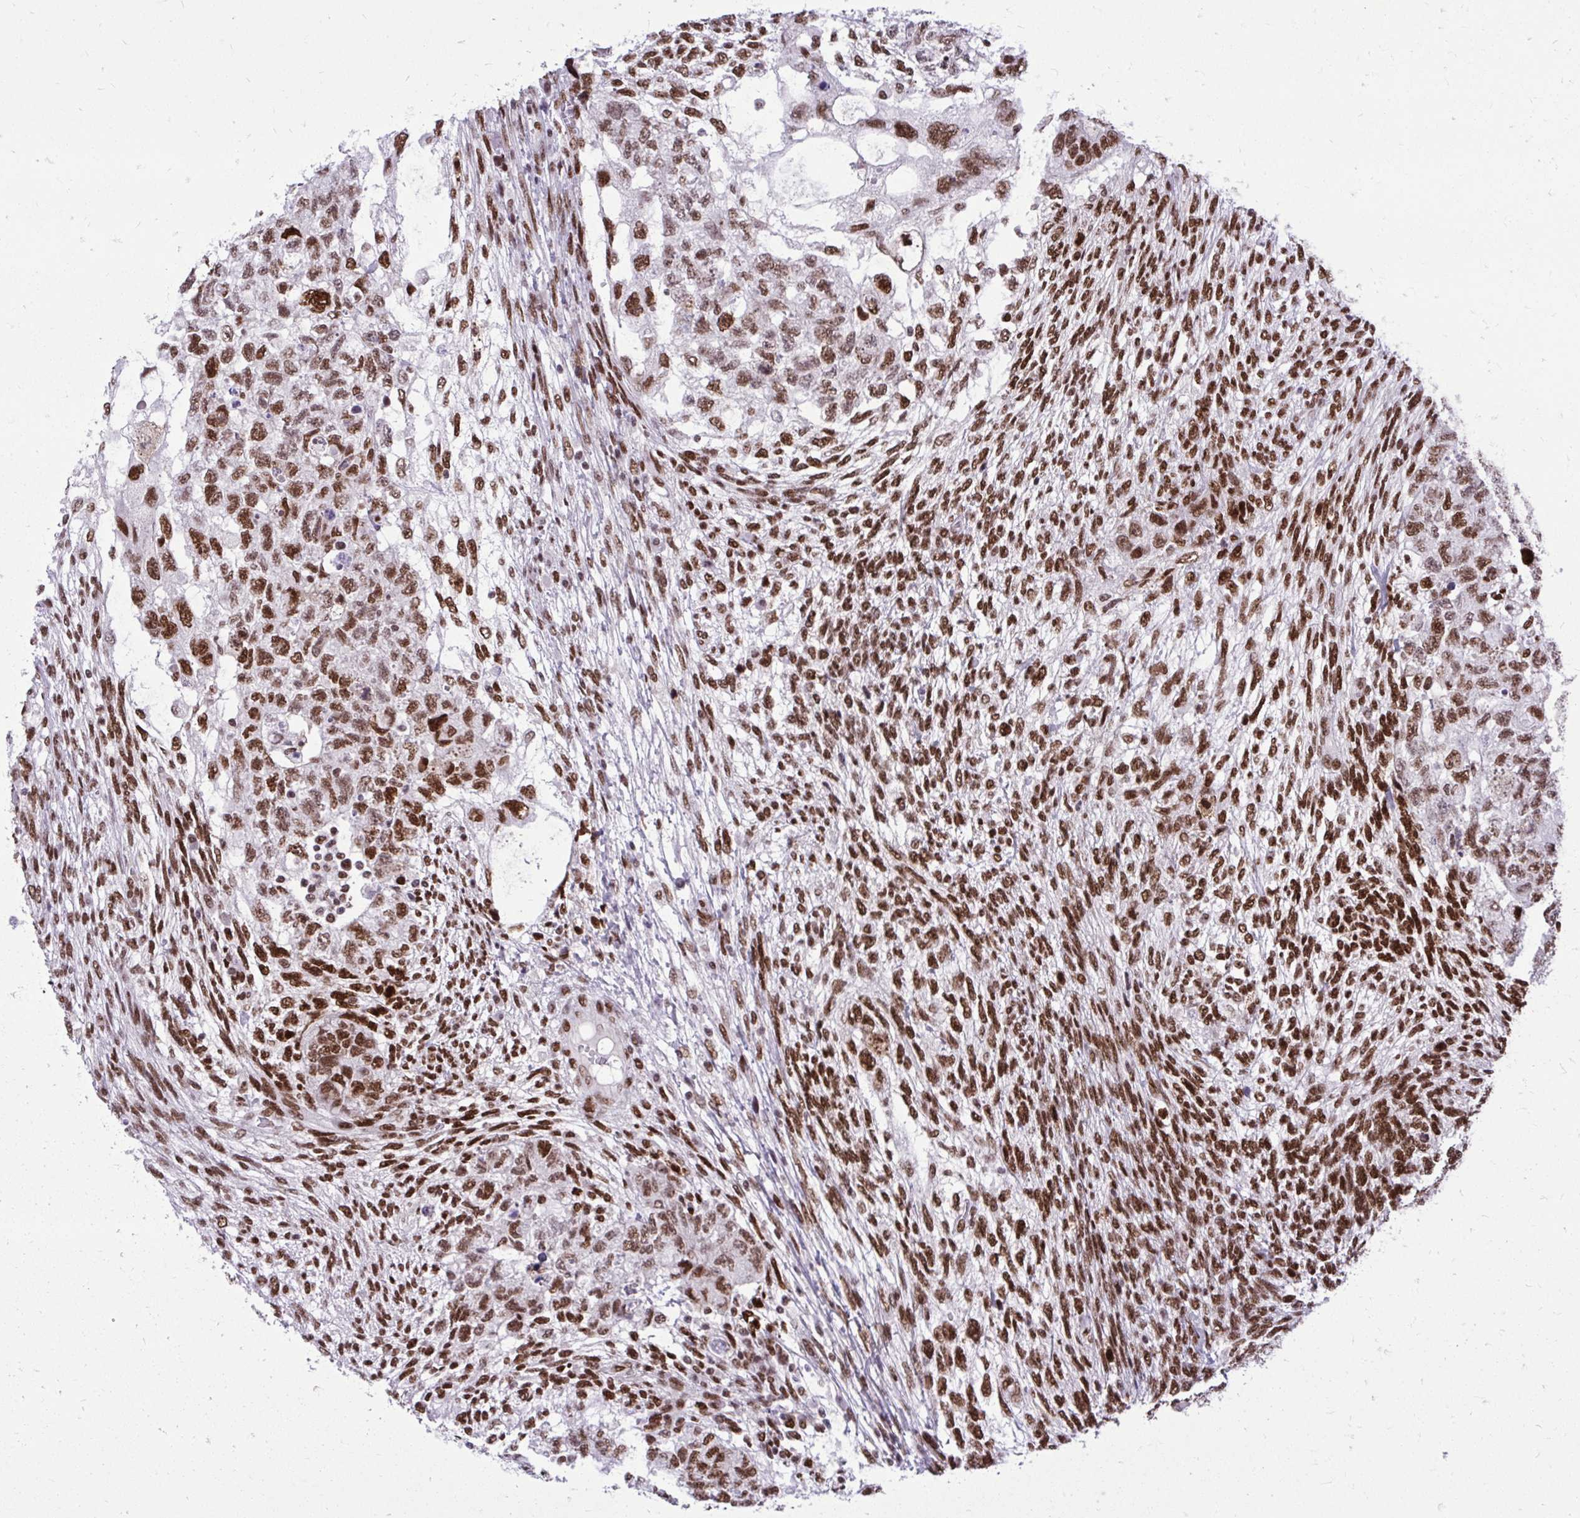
{"staining": {"intensity": "strong", "quantity": ">75%", "location": "nuclear"}, "tissue": "testis cancer", "cell_type": "Tumor cells", "image_type": "cancer", "snomed": [{"axis": "morphology", "description": "Normal tissue, NOS"}, {"axis": "morphology", "description": "Carcinoma, Embryonal, NOS"}, {"axis": "topography", "description": "Testis"}], "caption": "About >75% of tumor cells in human embryonal carcinoma (testis) reveal strong nuclear protein staining as visualized by brown immunohistochemical staining.", "gene": "CDYL", "patient": {"sex": "male", "age": 36}}